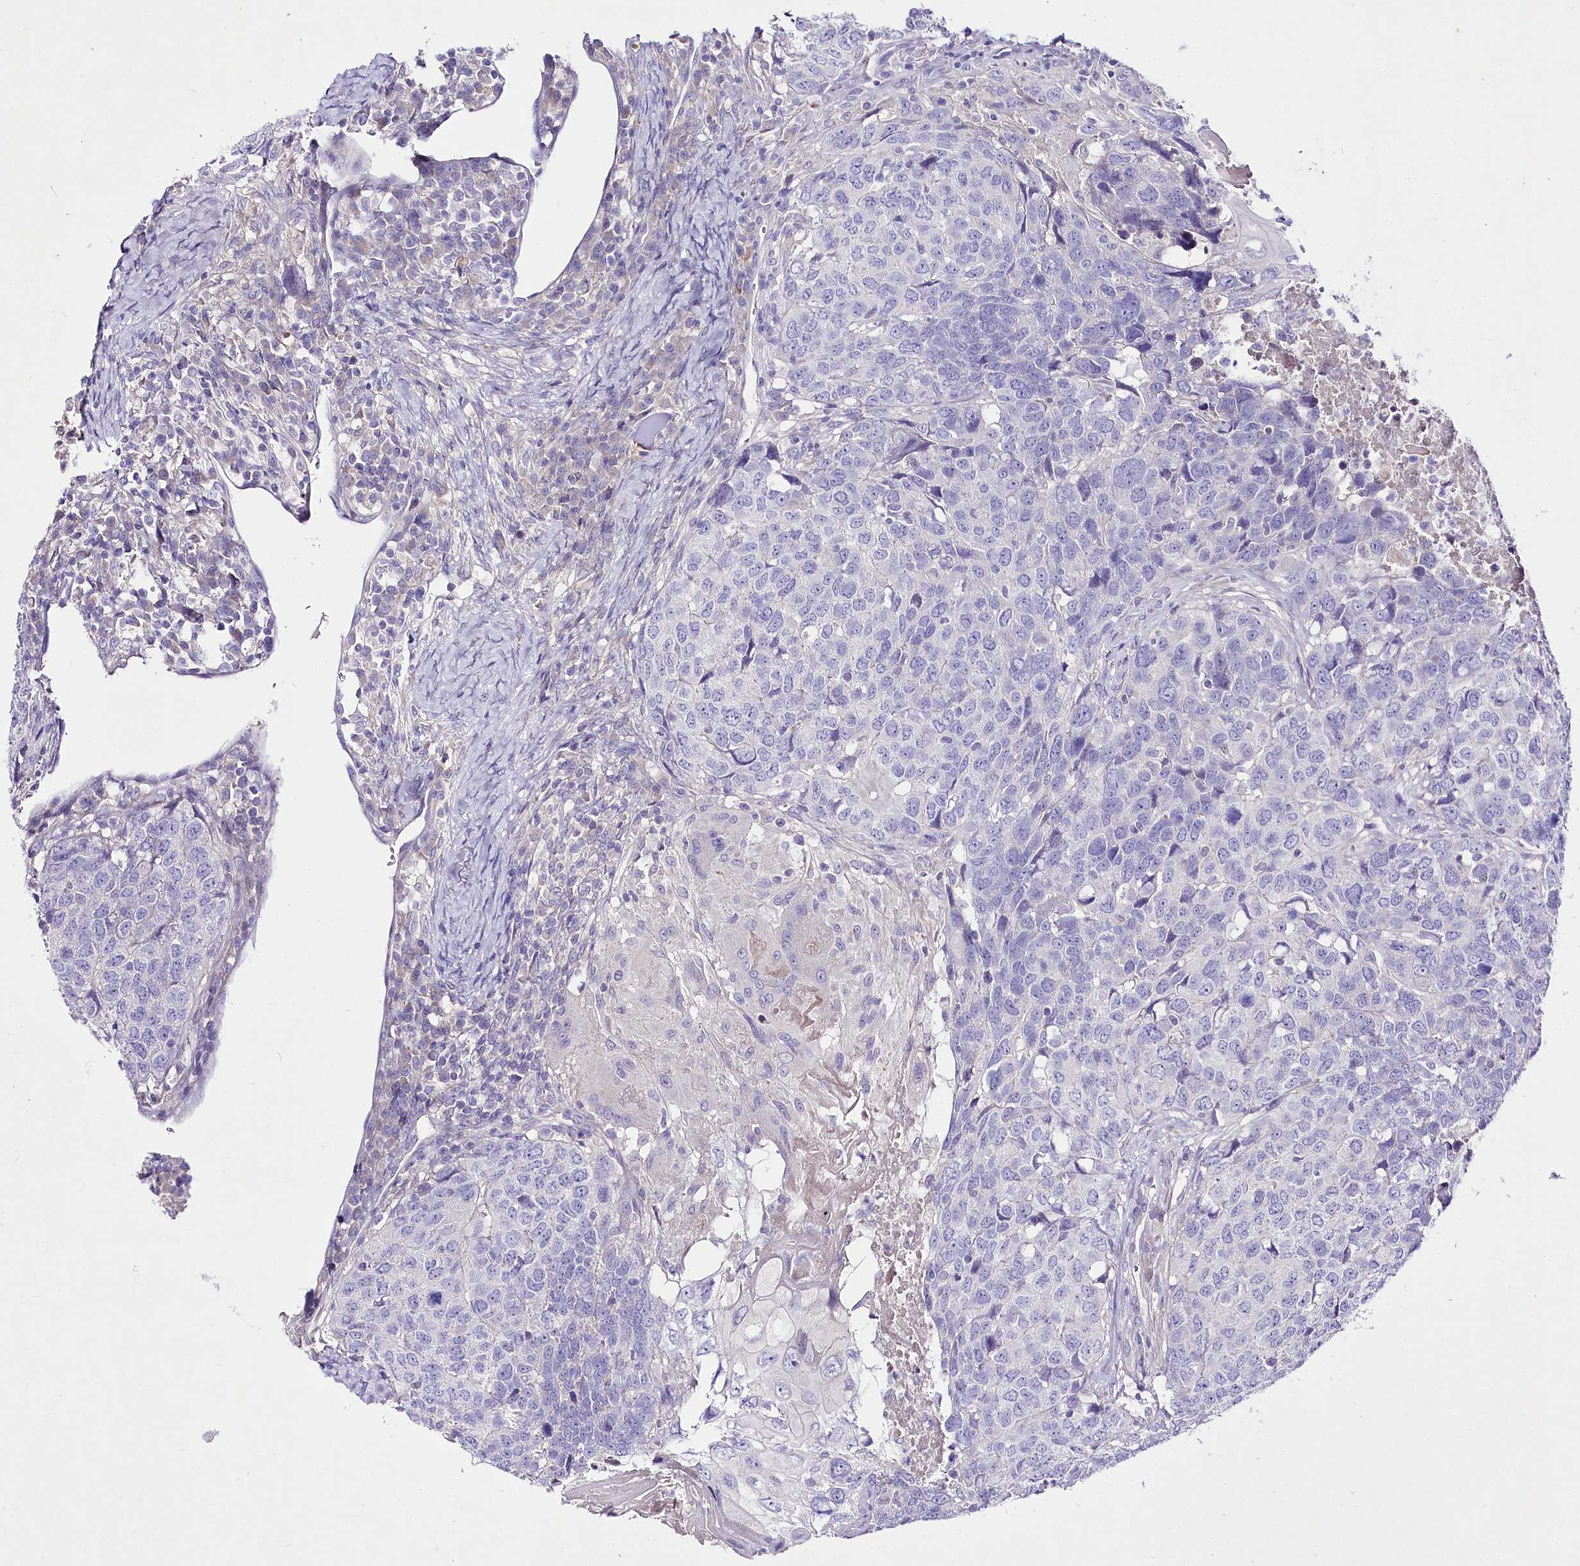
{"staining": {"intensity": "negative", "quantity": "none", "location": "none"}, "tissue": "head and neck cancer", "cell_type": "Tumor cells", "image_type": "cancer", "snomed": [{"axis": "morphology", "description": "Squamous cell carcinoma, NOS"}, {"axis": "topography", "description": "Head-Neck"}], "caption": "A high-resolution histopathology image shows immunohistochemistry (IHC) staining of head and neck squamous cell carcinoma, which demonstrates no significant expression in tumor cells.", "gene": "LRRC14B", "patient": {"sex": "male", "age": 66}}